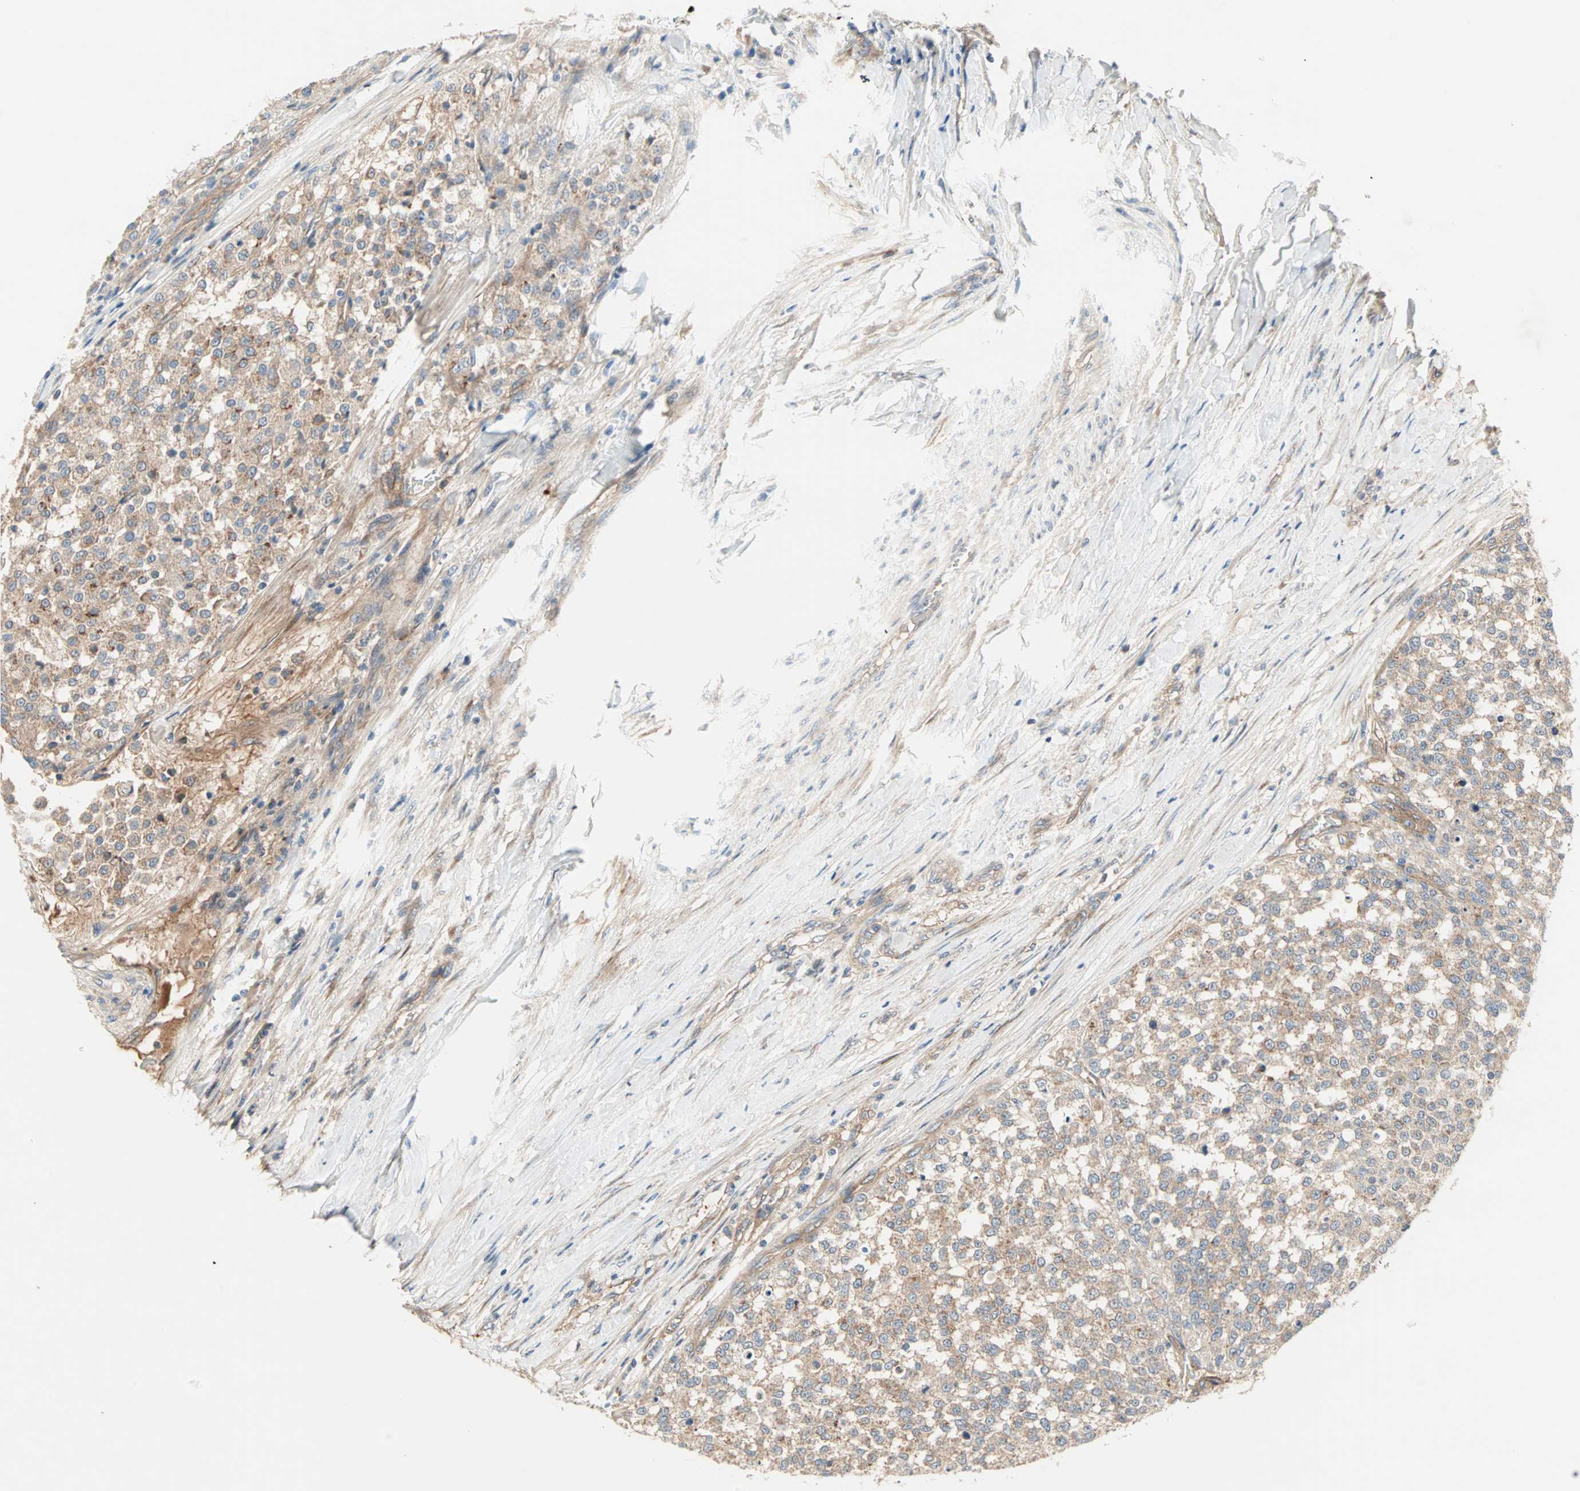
{"staining": {"intensity": "weak", "quantity": "25%-75%", "location": "cytoplasmic/membranous"}, "tissue": "testis cancer", "cell_type": "Tumor cells", "image_type": "cancer", "snomed": [{"axis": "morphology", "description": "Seminoma, NOS"}, {"axis": "topography", "description": "Testis"}], "caption": "This micrograph shows testis seminoma stained with immunohistochemistry (IHC) to label a protein in brown. The cytoplasmic/membranous of tumor cells show weak positivity for the protein. Nuclei are counter-stained blue.", "gene": "PDE8A", "patient": {"sex": "male", "age": 59}}